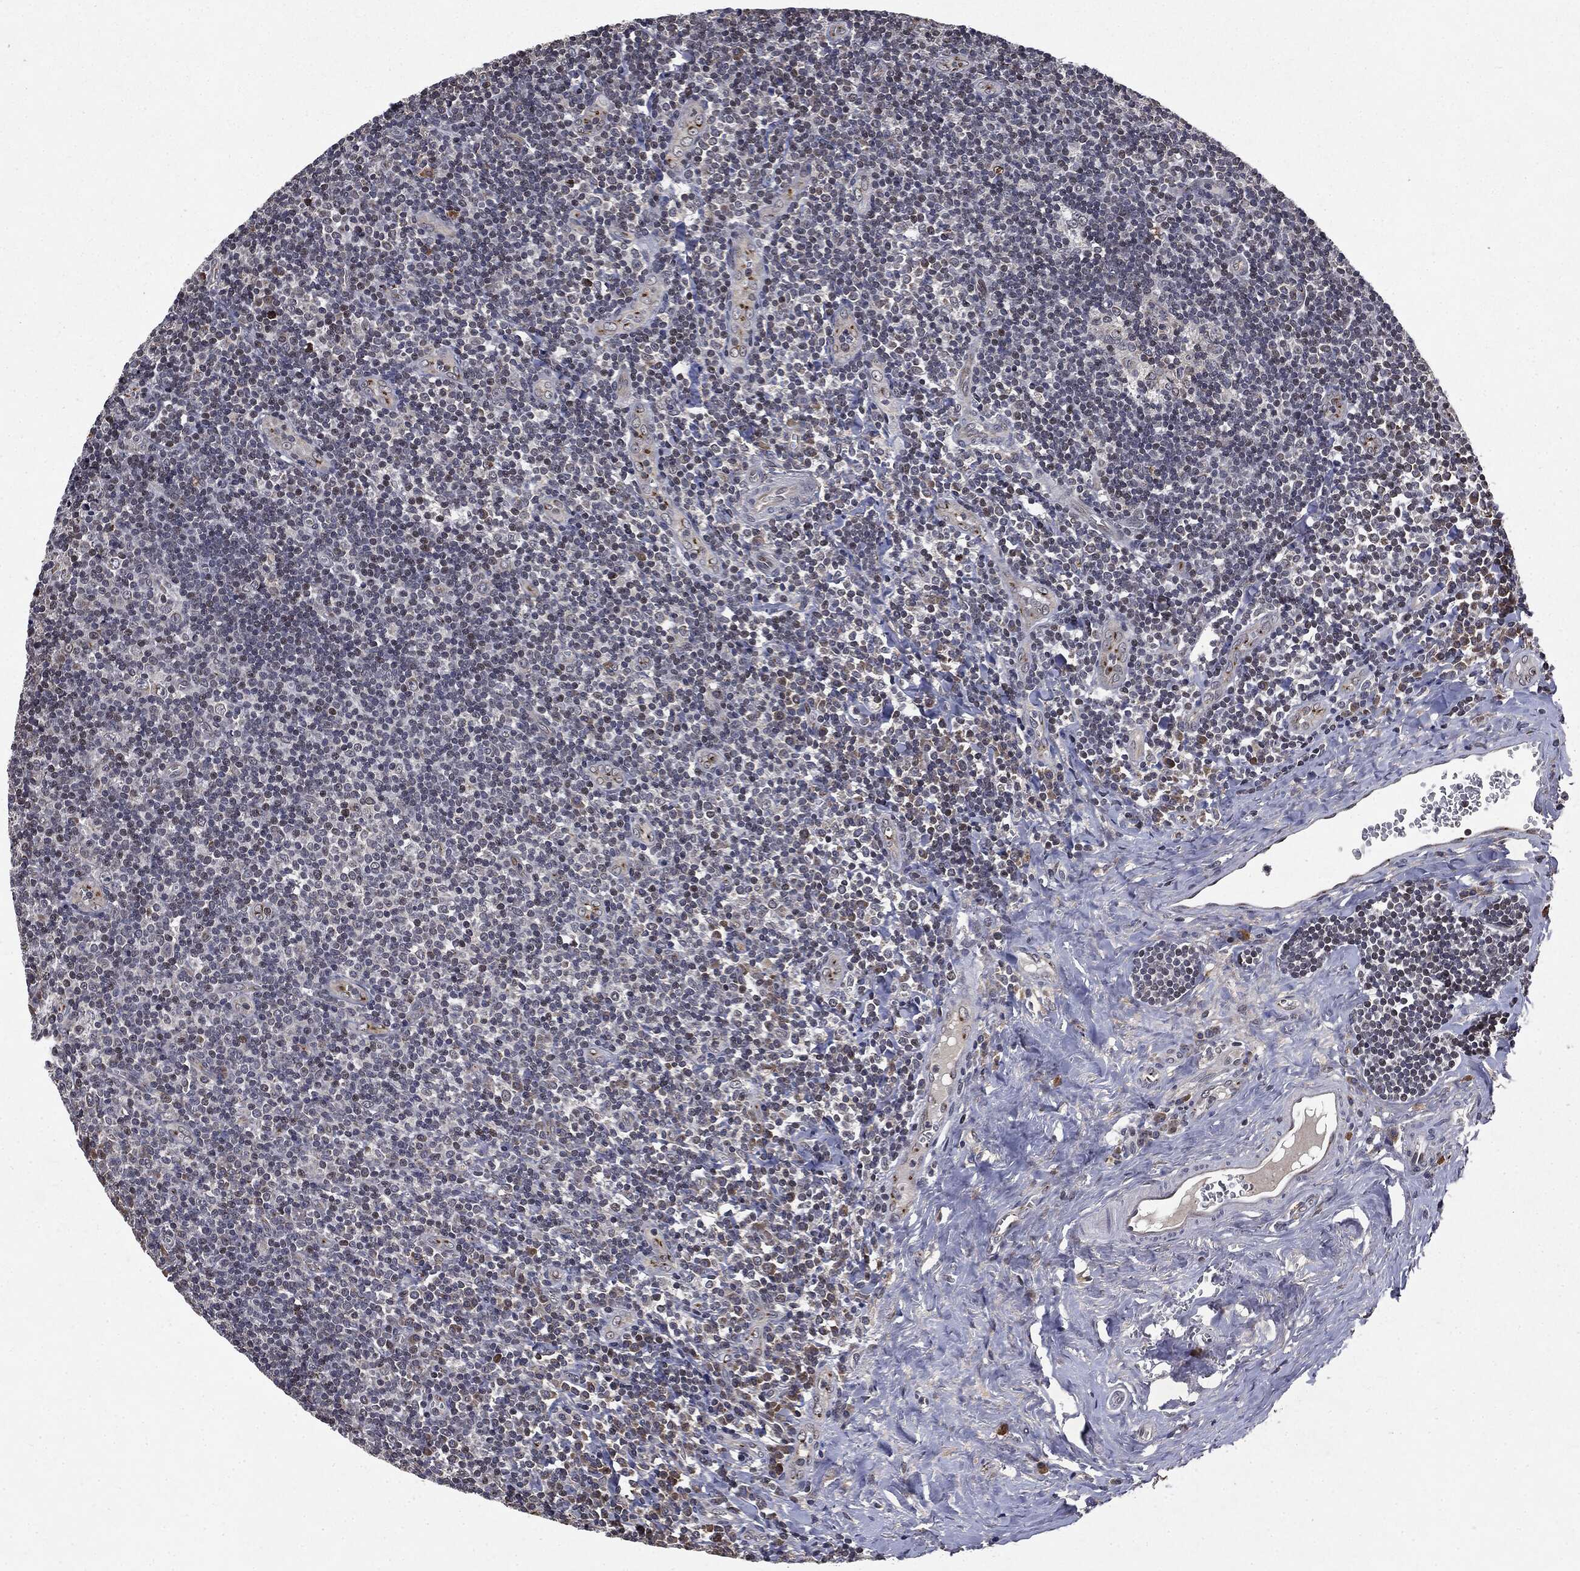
{"staining": {"intensity": "weak", "quantity": "<25%", "location": "nuclear"}, "tissue": "tonsil", "cell_type": "Germinal center cells", "image_type": "normal", "snomed": [{"axis": "morphology", "description": "Normal tissue, NOS"}, {"axis": "morphology", "description": "Inflammation, NOS"}, {"axis": "topography", "description": "Tonsil"}], "caption": "A high-resolution histopathology image shows immunohistochemistry (IHC) staining of benign tonsil, which shows no significant staining in germinal center cells. (Stains: DAB (3,3'-diaminobenzidine) IHC with hematoxylin counter stain, Microscopy: brightfield microscopy at high magnification).", "gene": "PLPPR2", "patient": {"sex": "female", "age": 31}}